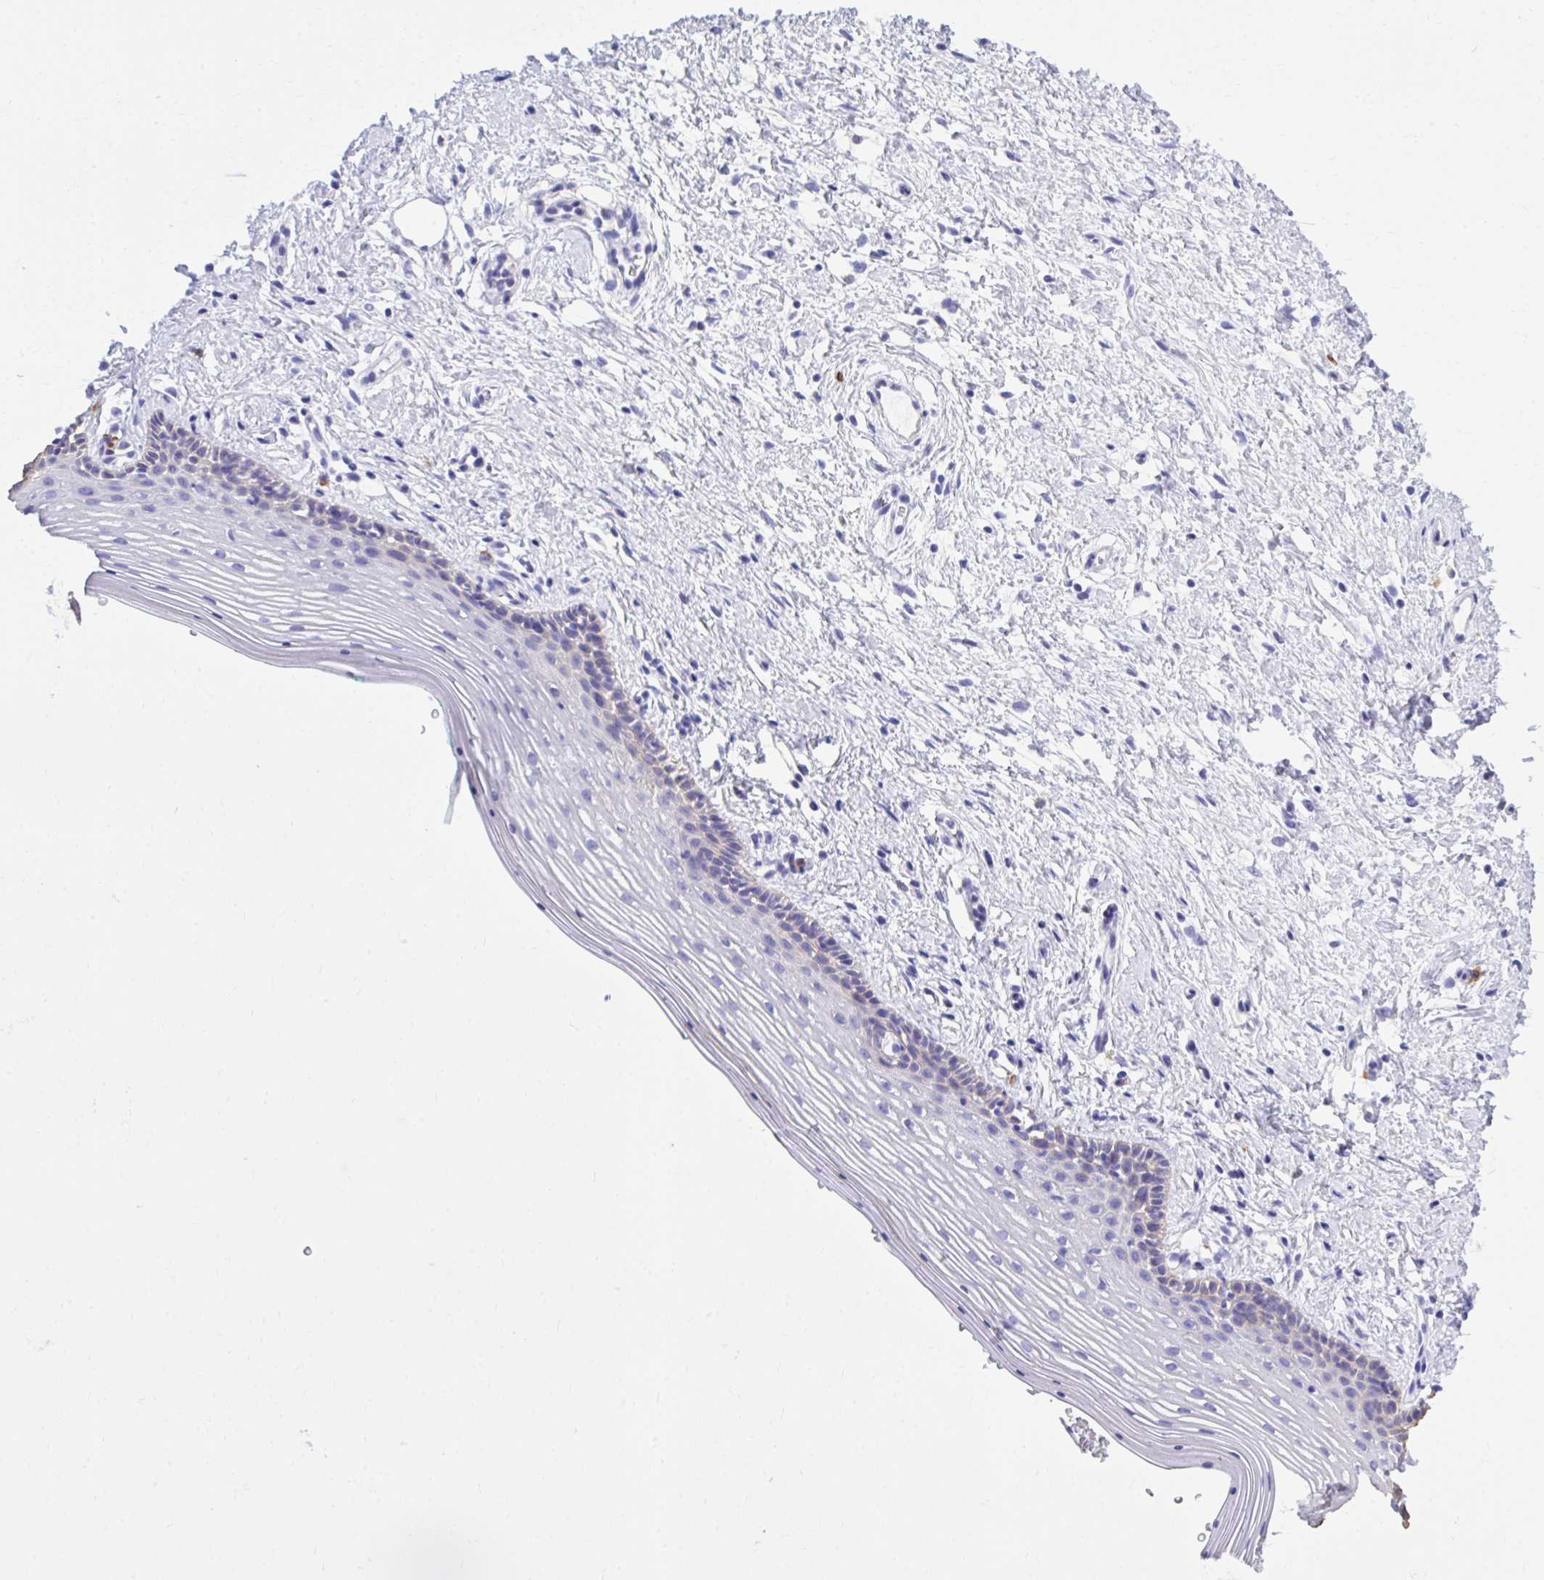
{"staining": {"intensity": "weak", "quantity": "<25%", "location": "cytoplasmic/membranous"}, "tissue": "vagina", "cell_type": "Squamous epithelial cells", "image_type": "normal", "snomed": [{"axis": "morphology", "description": "Normal tissue, NOS"}, {"axis": "topography", "description": "Vagina"}], "caption": "Normal vagina was stained to show a protein in brown. There is no significant staining in squamous epithelial cells.", "gene": "PSD", "patient": {"sex": "female", "age": 42}}